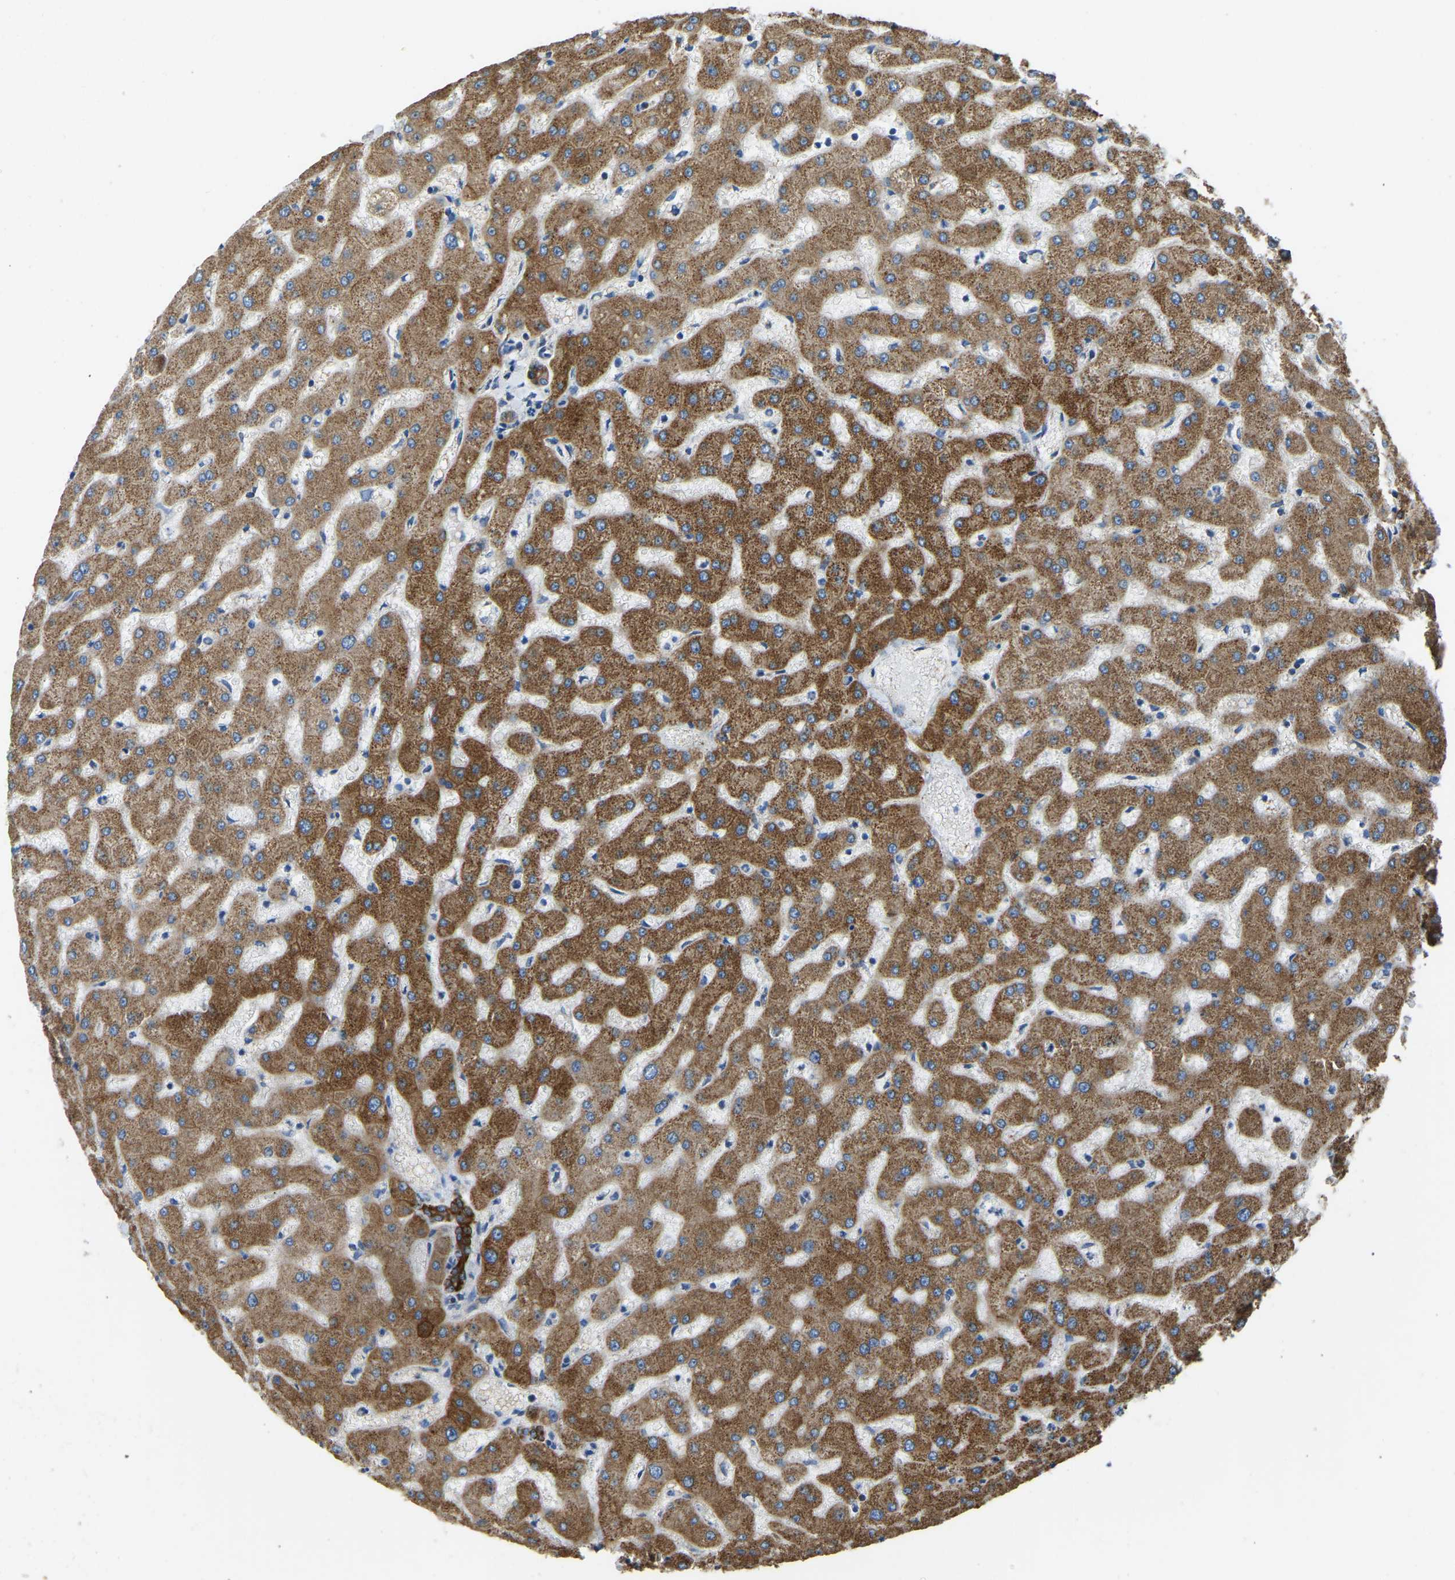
{"staining": {"intensity": "strong", "quantity": ">75%", "location": "cytoplasmic/membranous"}, "tissue": "liver", "cell_type": "Cholangiocytes", "image_type": "normal", "snomed": [{"axis": "morphology", "description": "Normal tissue, NOS"}, {"axis": "topography", "description": "Liver"}], "caption": "This histopathology image exhibits normal liver stained with immunohistochemistry to label a protein in brown. The cytoplasmic/membranous of cholangiocytes show strong positivity for the protein. Nuclei are counter-stained blue.", "gene": "ZNF200", "patient": {"sex": "female", "age": 63}}